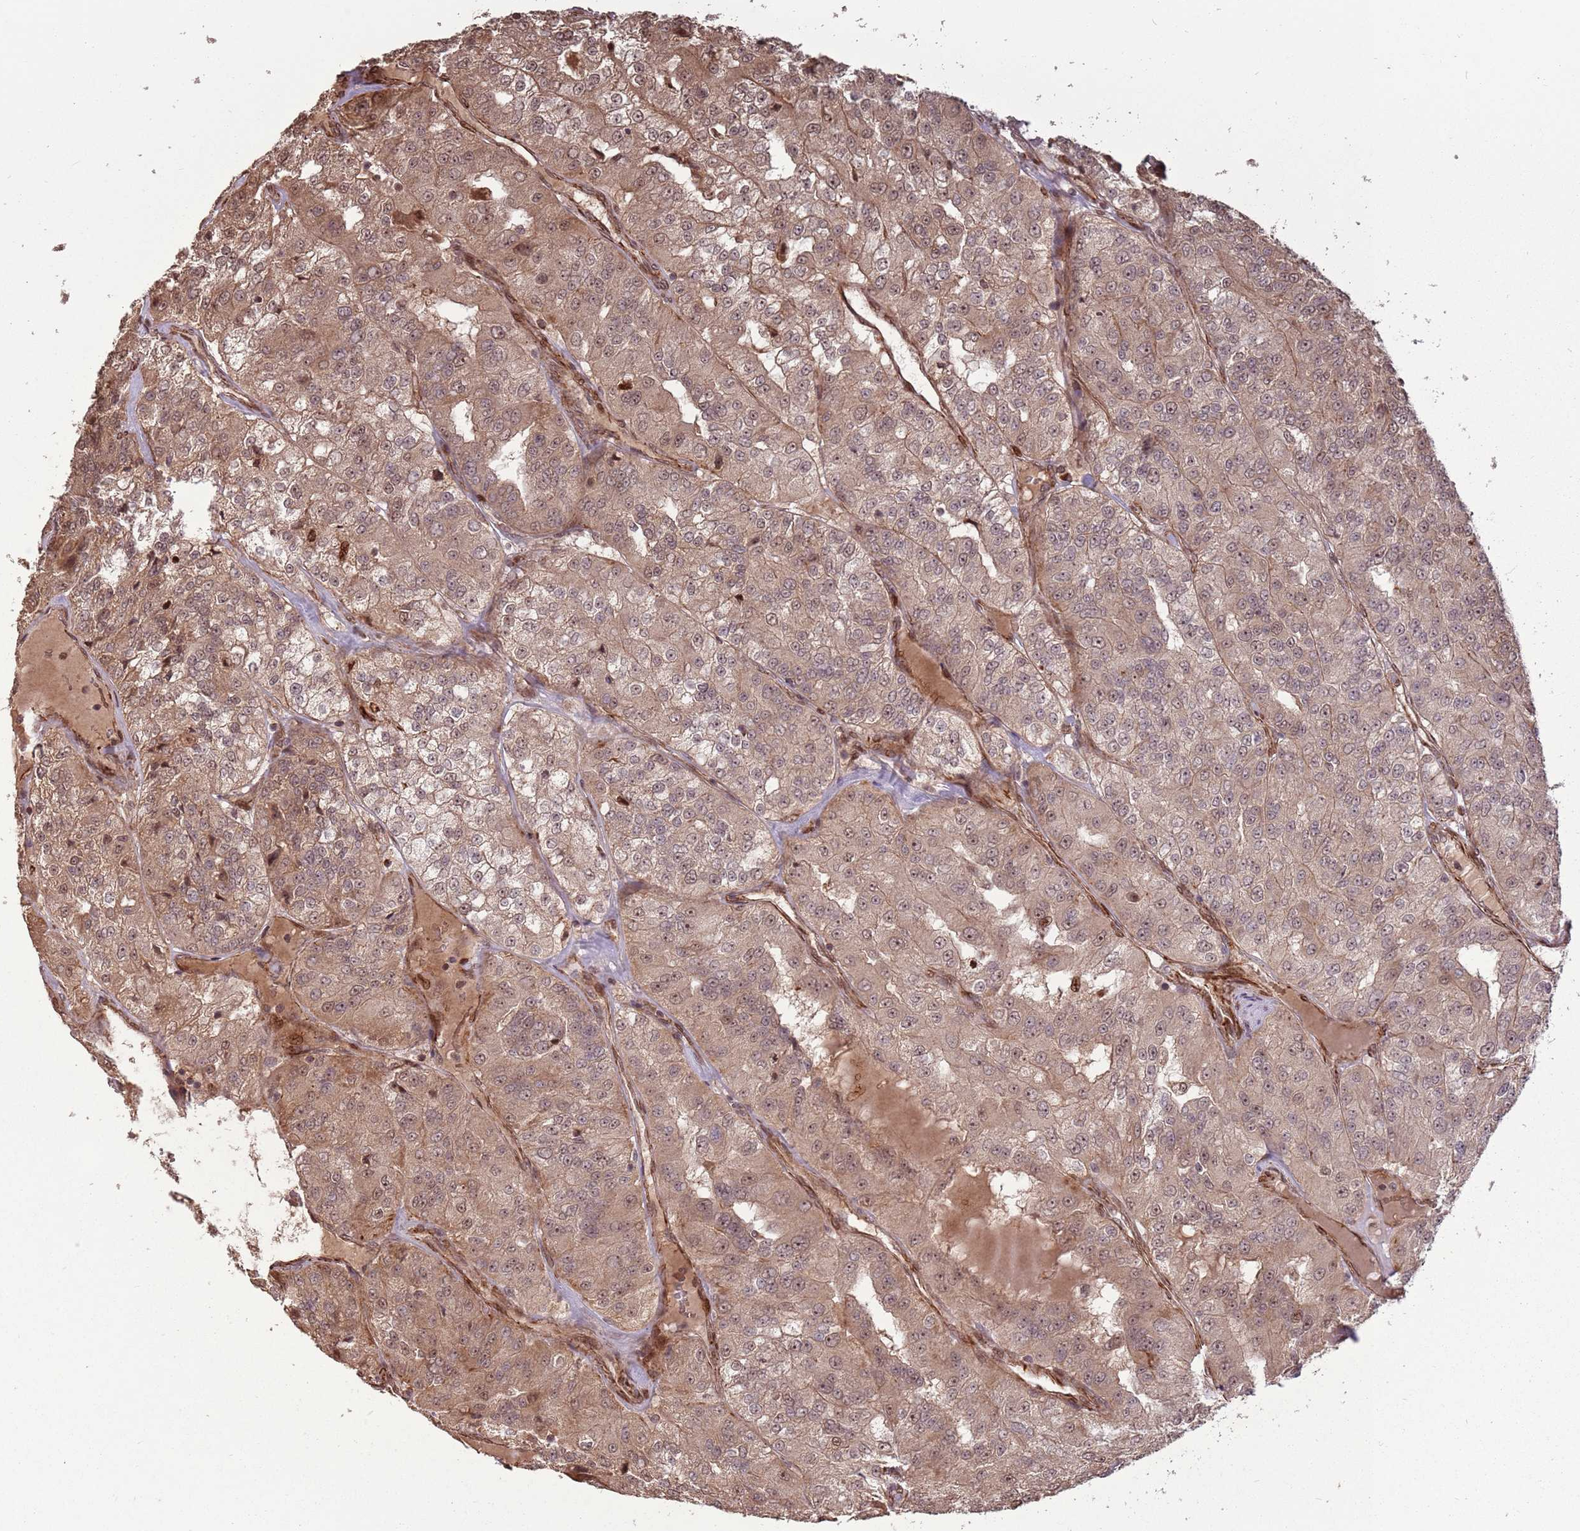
{"staining": {"intensity": "moderate", "quantity": ">75%", "location": "cytoplasmic/membranous,nuclear"}, "tissue": "renal cancer", "cell_type": "Tumor cells", "image_type": "cancer", "snomed": [{"axis": "morphology", "description": "Adenocarcinoma, NOS"}, {"axis": "topography", "description": "Kidney"}], "caption": "This is a micrograph of immunohistochemistry (IHC) staining of renal cancer, which shows moderate expression in the cytoplasmic/membranous and nuclear of tumor cells.", "gene": "ADAMTS3", "patient": {"sex": "female", "age": 63}}